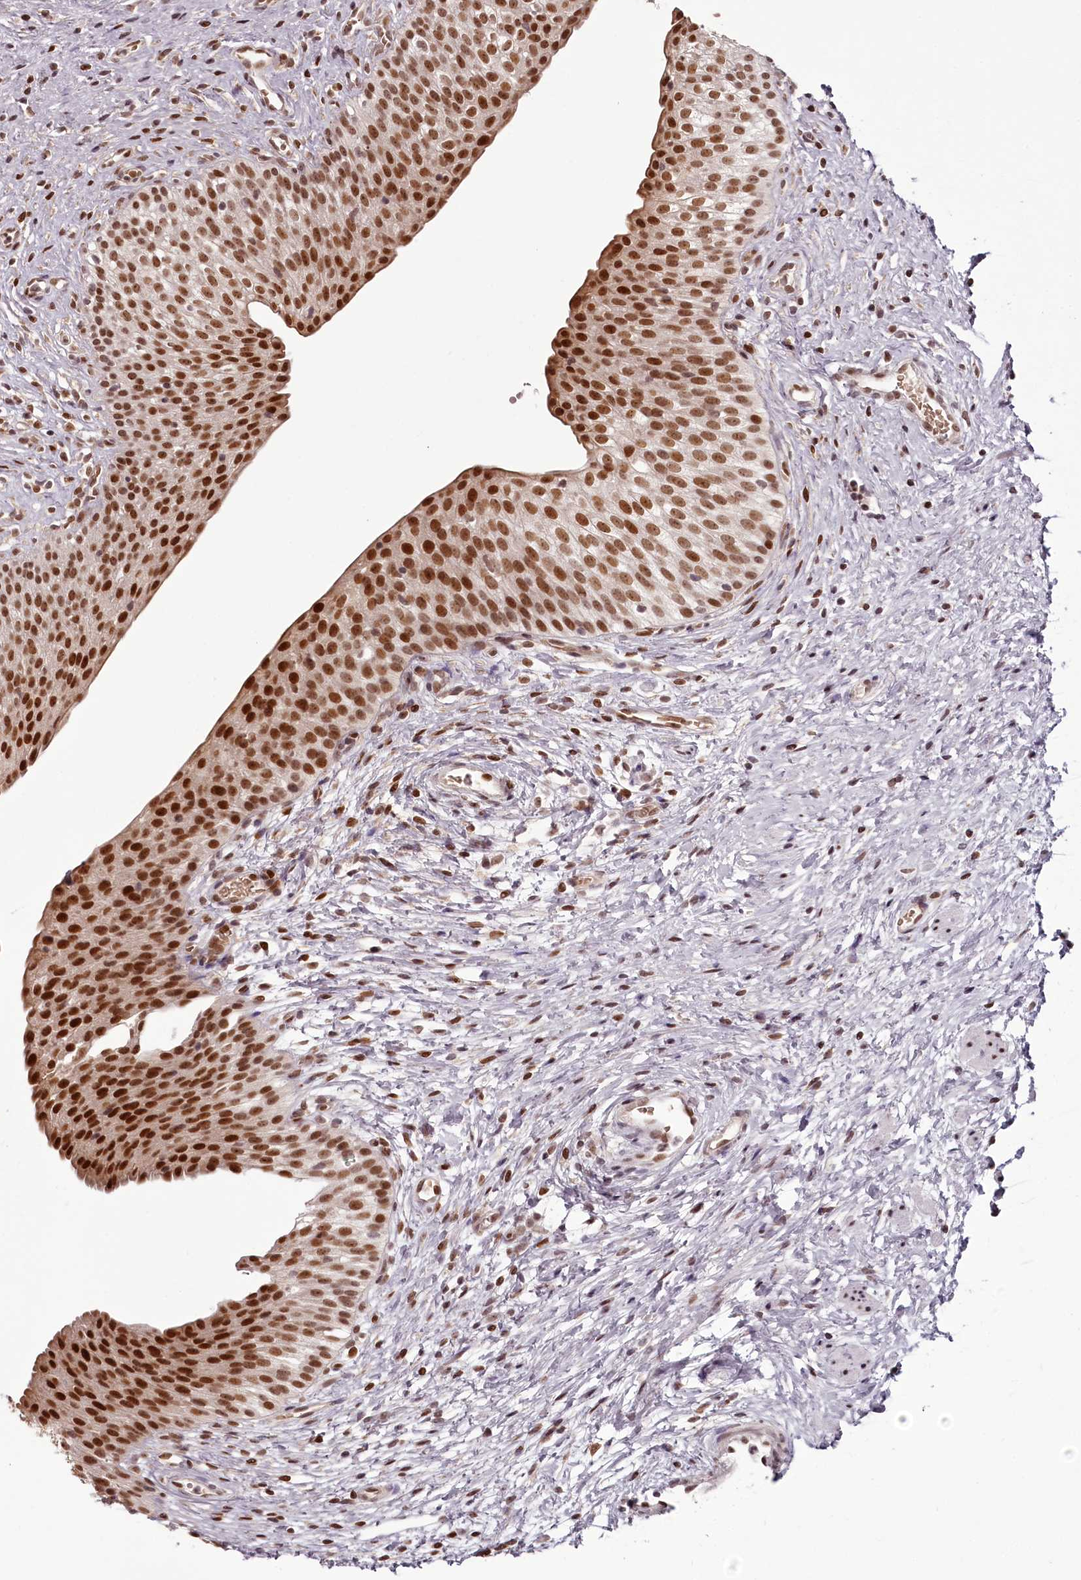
{"staining": {"intensity": "strong", "quantity": ">75%", "location": "cytoplasmic/membranous,nuclear"}, "tissue": "urinary bladder", "cell_type": "Urothelial cells", "image_type": "normal", "snomed": [{"axis": "morphology", "description": "Normal tissue, NOS"}, {"axis": "topography", "description": "Urinary bladder"}], "caption": "The micrograph displays immunohistochemical staining of unremarkable urinary bladder. There is strong cytoplasmic/membranous,nuclear expression is identified in approximately >75% of urothelial cells. The staining was performed using DAB (3,3'-diaminobenzidine) to visualize the protein expression in brown, while the nuclei were stained in blue with hematoxylin (Magnification: 20x).", "gene": "THYN1", "patient": {"sex": "male", "age": 1}}